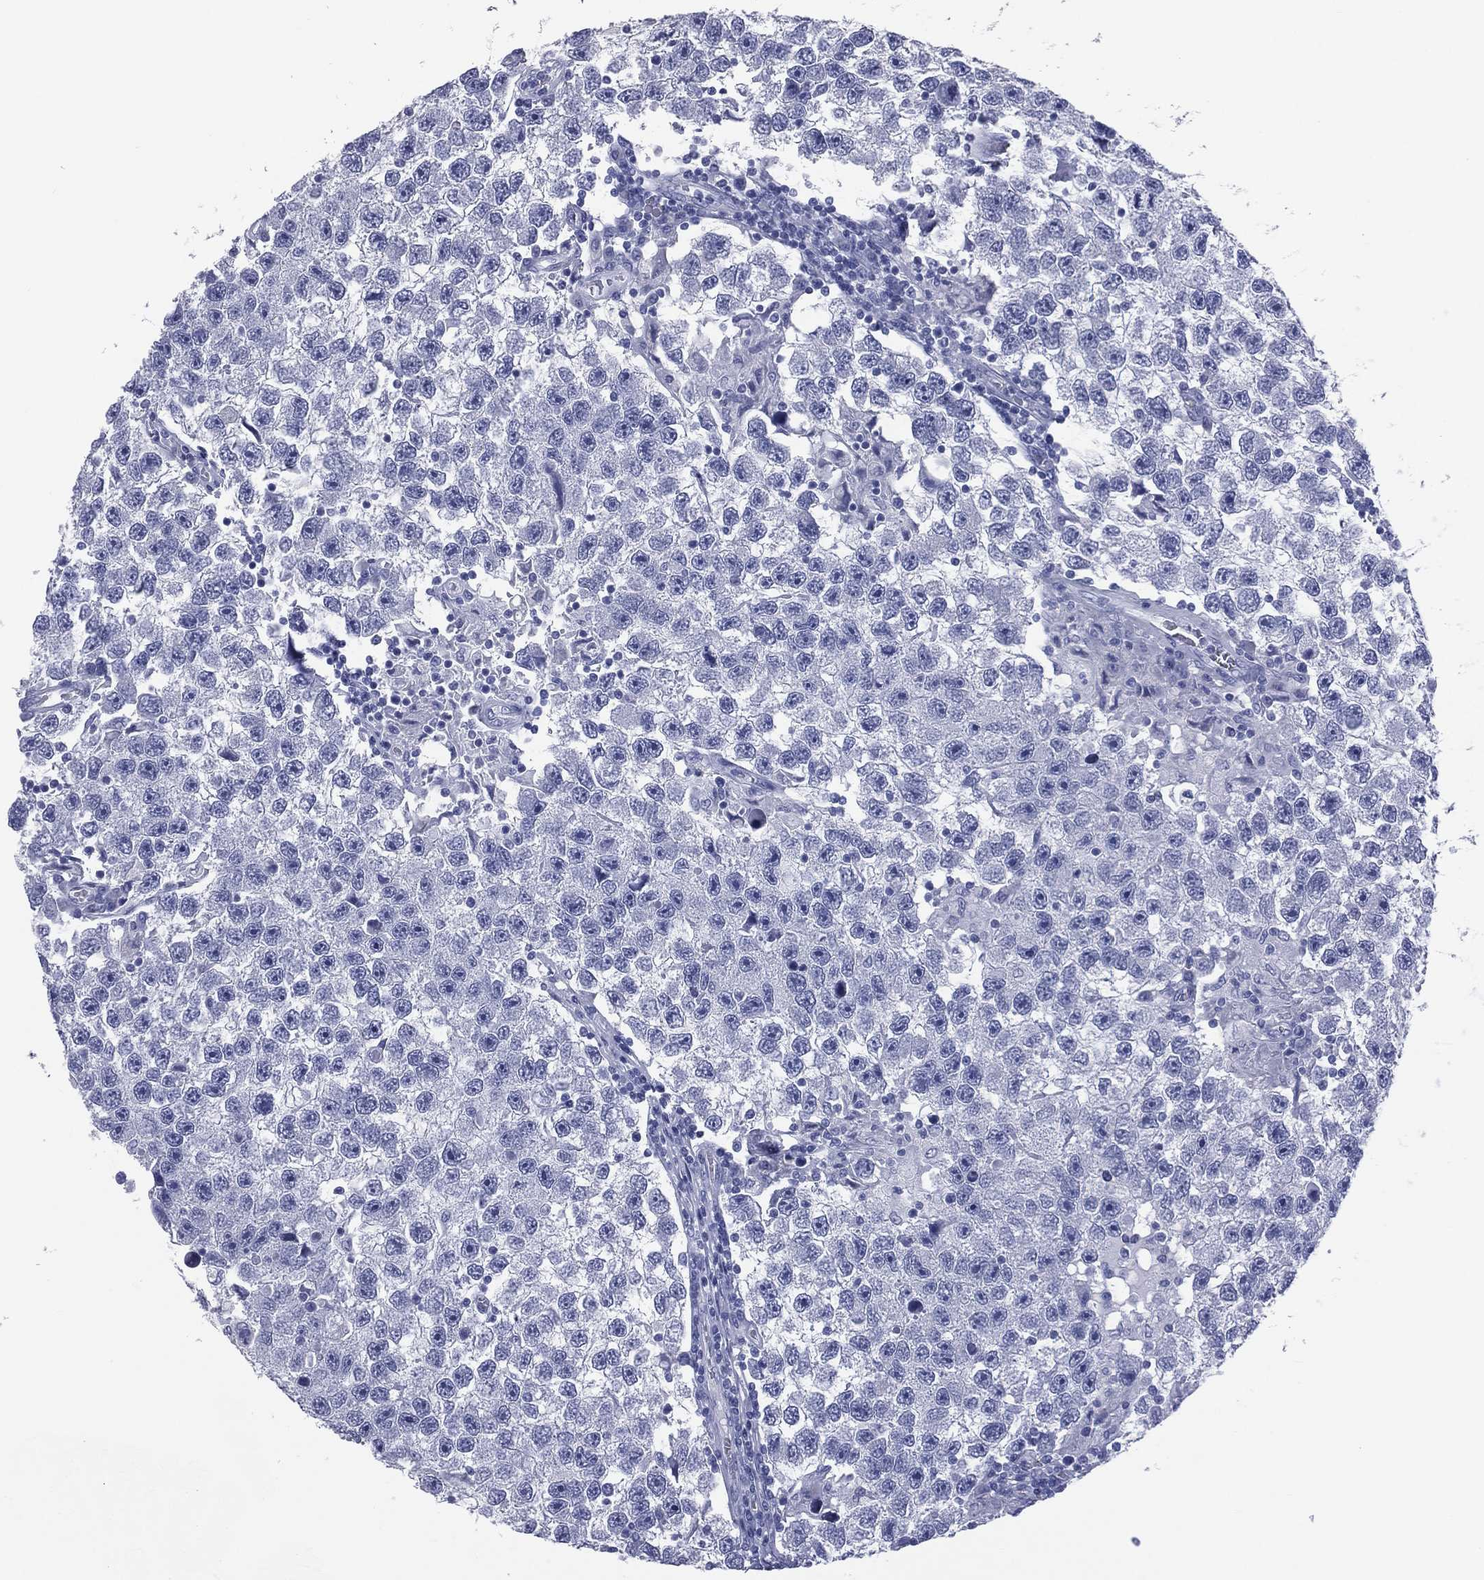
{"staining": {"intensity": "negative", "quantity": "none", "location": "none"}, "tissue": "testis cancer", "cell_type": "Tumor cells", "image_type": "cancer", "snomed": [{"axis": "morphology", "description": "Seminoma, NOS"}, {"axis": "topography", "description": "Testis"}], "caption": "Immunohistochemical staining of testis cancer shows no significant positivity in tumor cells. (Brightfield microscopy of DAB immunohistochemistry at high magnification).", "gene": "MLN", "patient": {"sex": "male", "age": 26}}